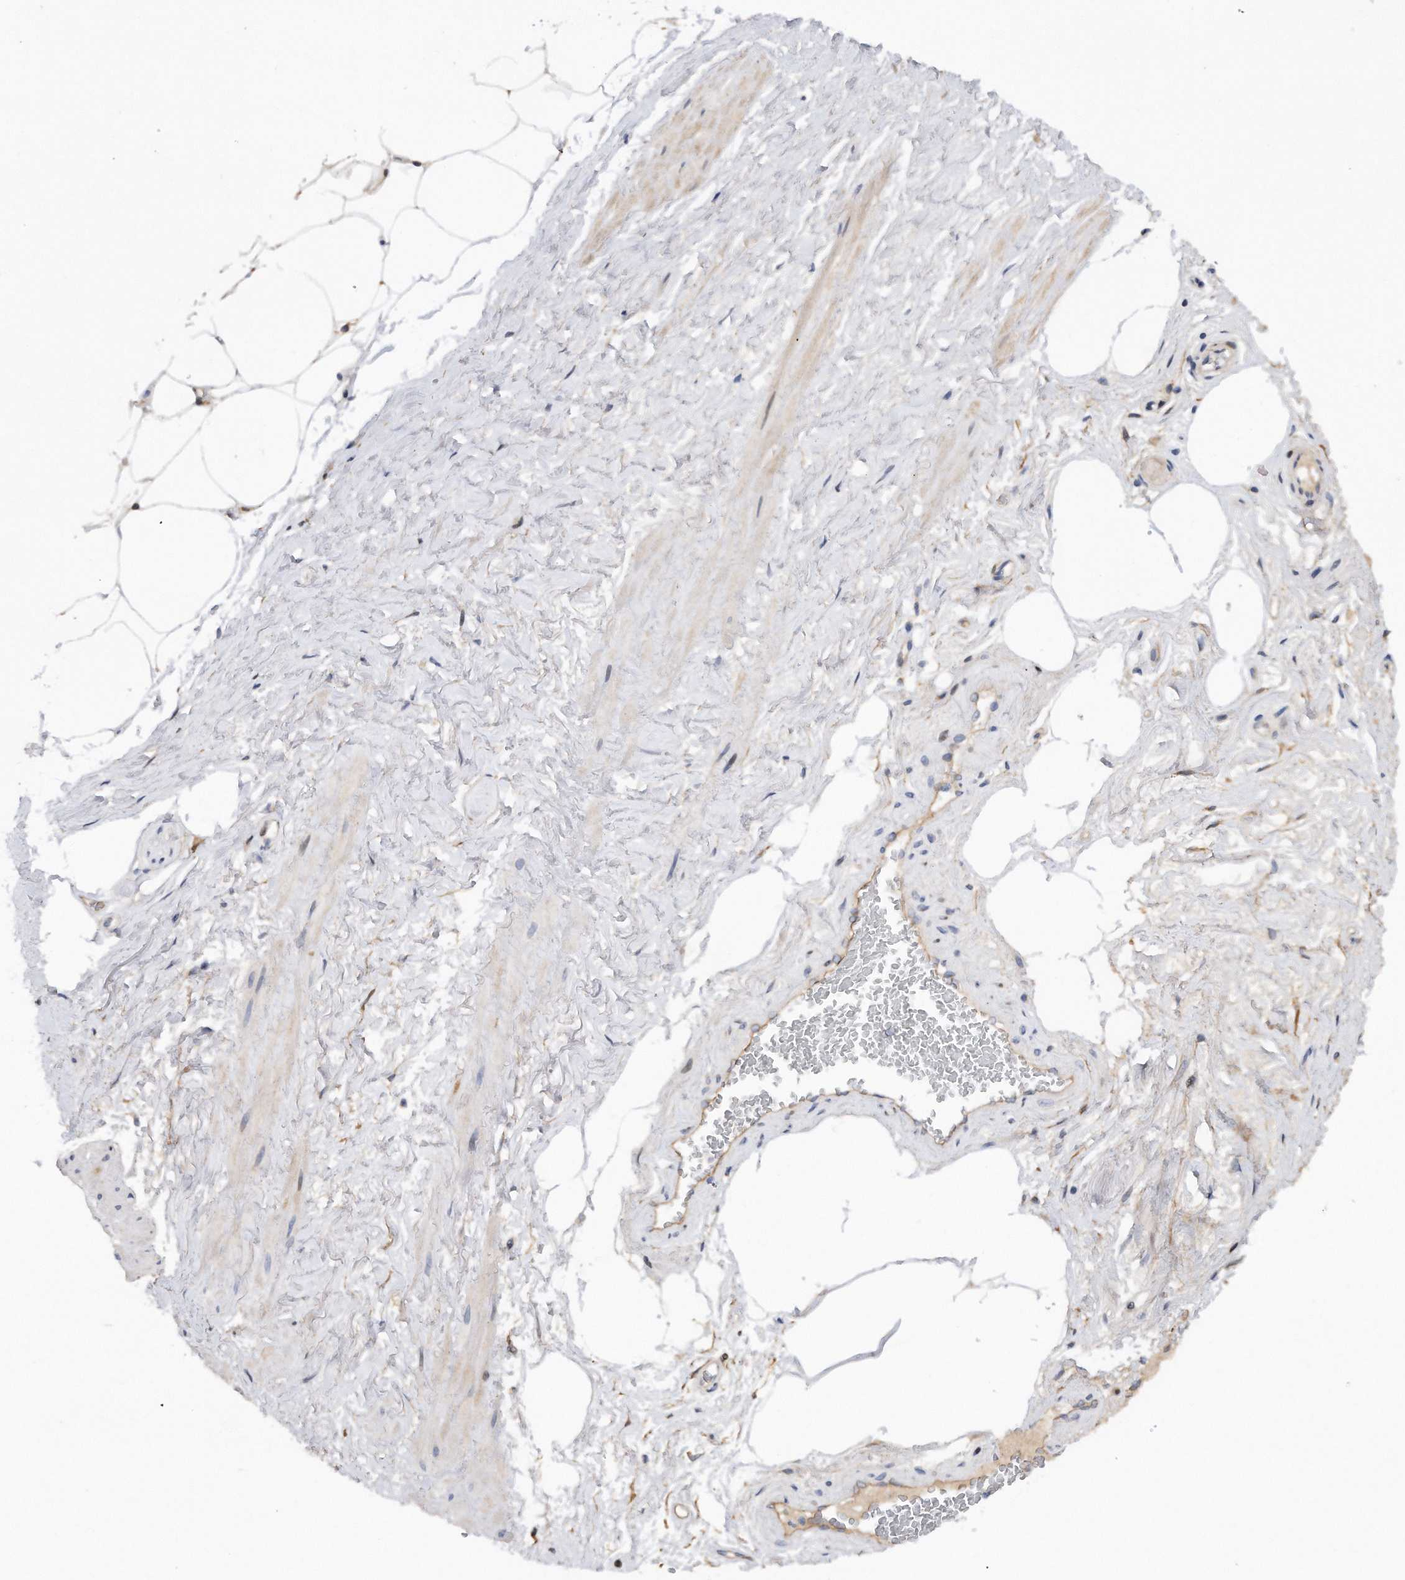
{"staining": {"intensity": "weak", "quantity": ">75%", "location": "nuclear"}, "tissue": "adipose tissue", "cell_type": "Adipocytes", "image_type": "normal", "snomed": [{"axis": "morphology", "description": "Normal tissue, NOS"}, {"axis": "morphology", "description": "Adenocarcinoma, Low grade"}, {"axis": "topography", "description": "Prostate"}, {"axis": "topography", "description": "Peripheral nerve tissue"}], "caption": "An immunohistochemistry photomicrograph of benign tissue is shown. Protein staining in brown highlights weak nuclear positivity in adipose tissue within adipocytes.", "gene": "CDH12", "patient": {"sex": "male", "age": 63}}